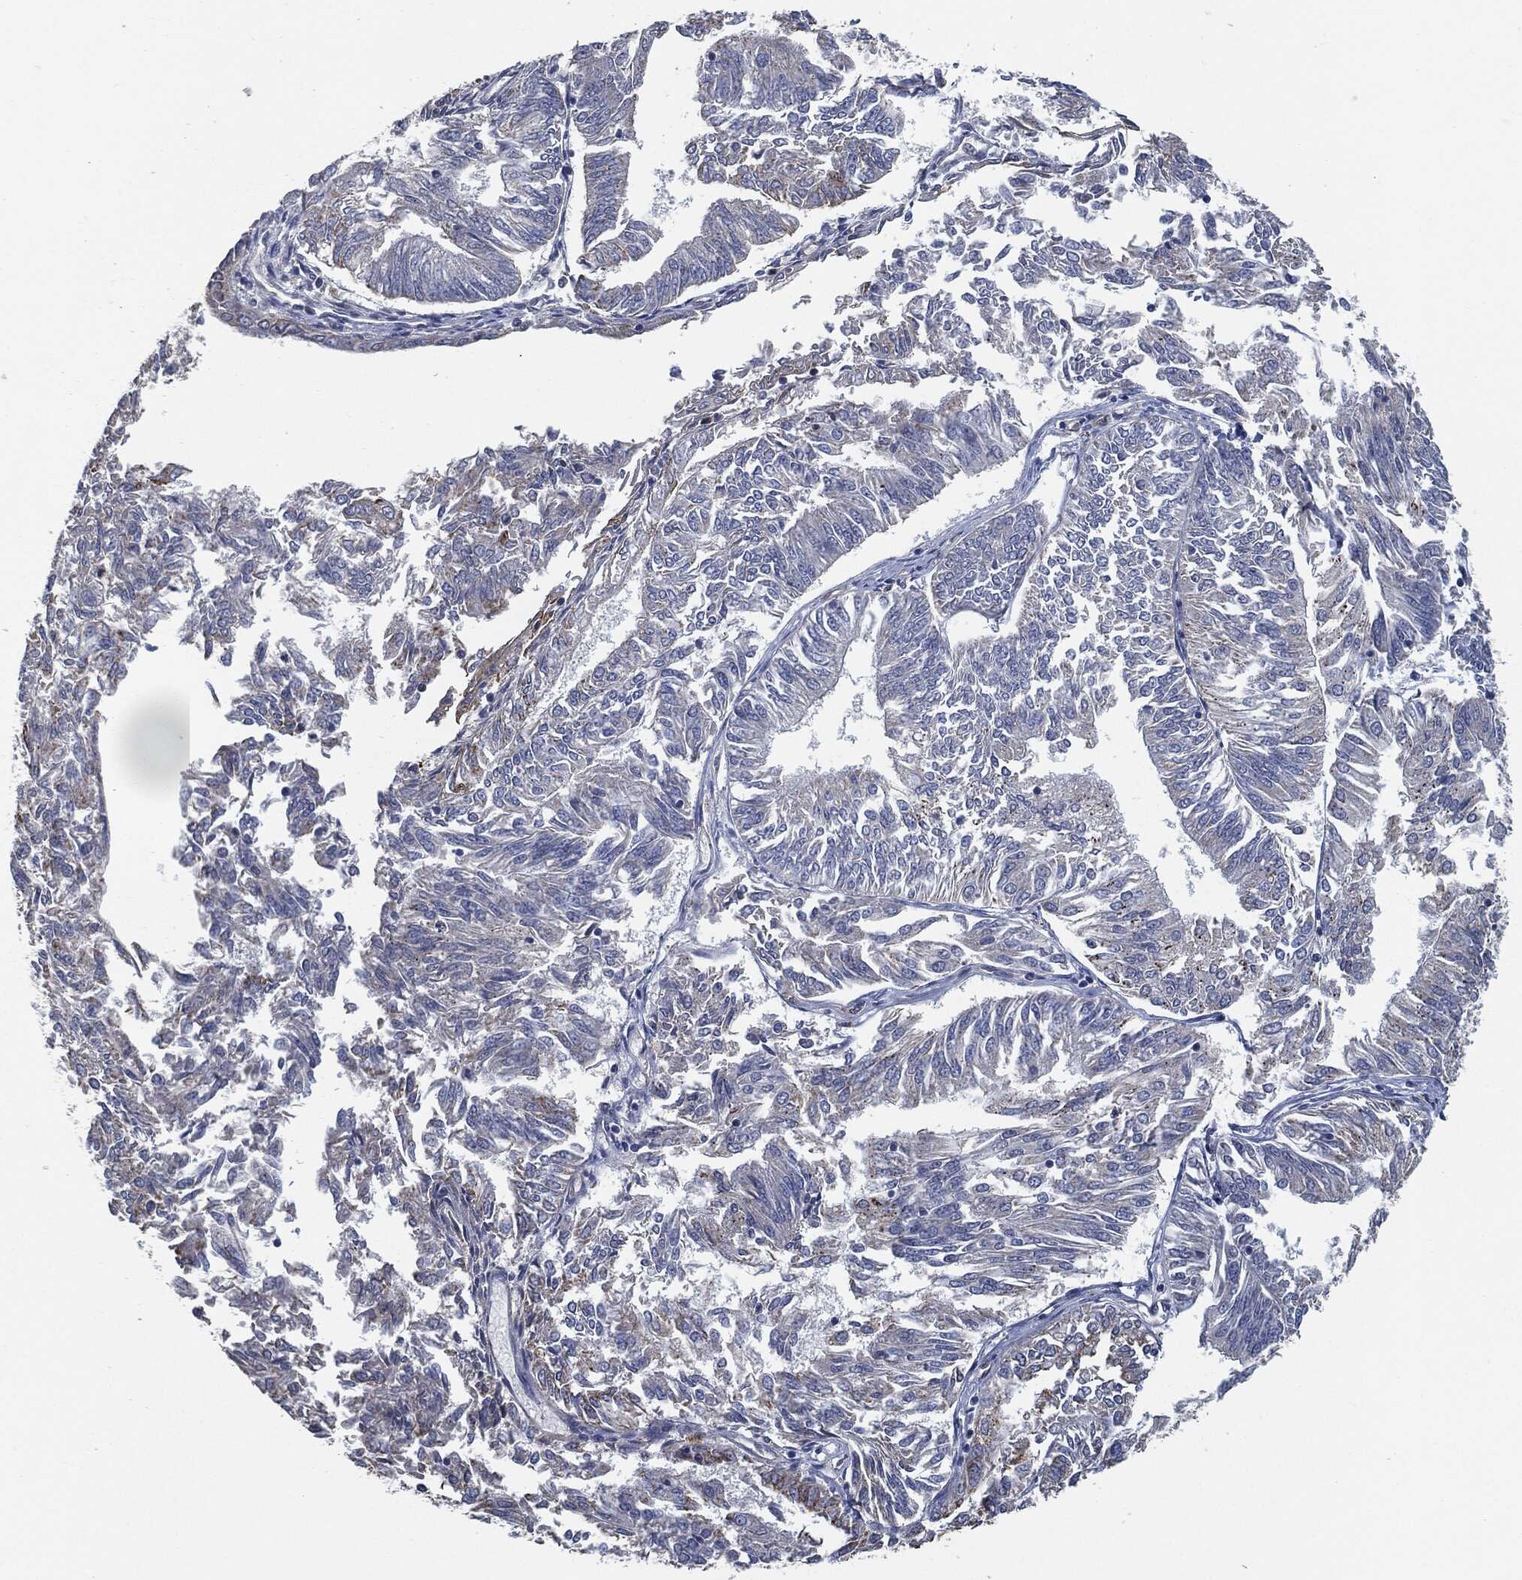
{"staining": {"intensity": "negative", "quantity": "none", "location": "none"}, "tissue": "endometrial cancer", "cell_type": "Tumor cells", "image_type": "cancer", "snomed": [{"axis": "morphology", "description": "Adenocarcinoma, NOS"}, {"axis": "topography", "description": "Endometrium"}], "caption": "Immunohistochemistry (IHC) of endometrial cancer displays no expression in tumor cells.", "gene": "SVIL", "patient": {"sex": "female", "age": 58}}